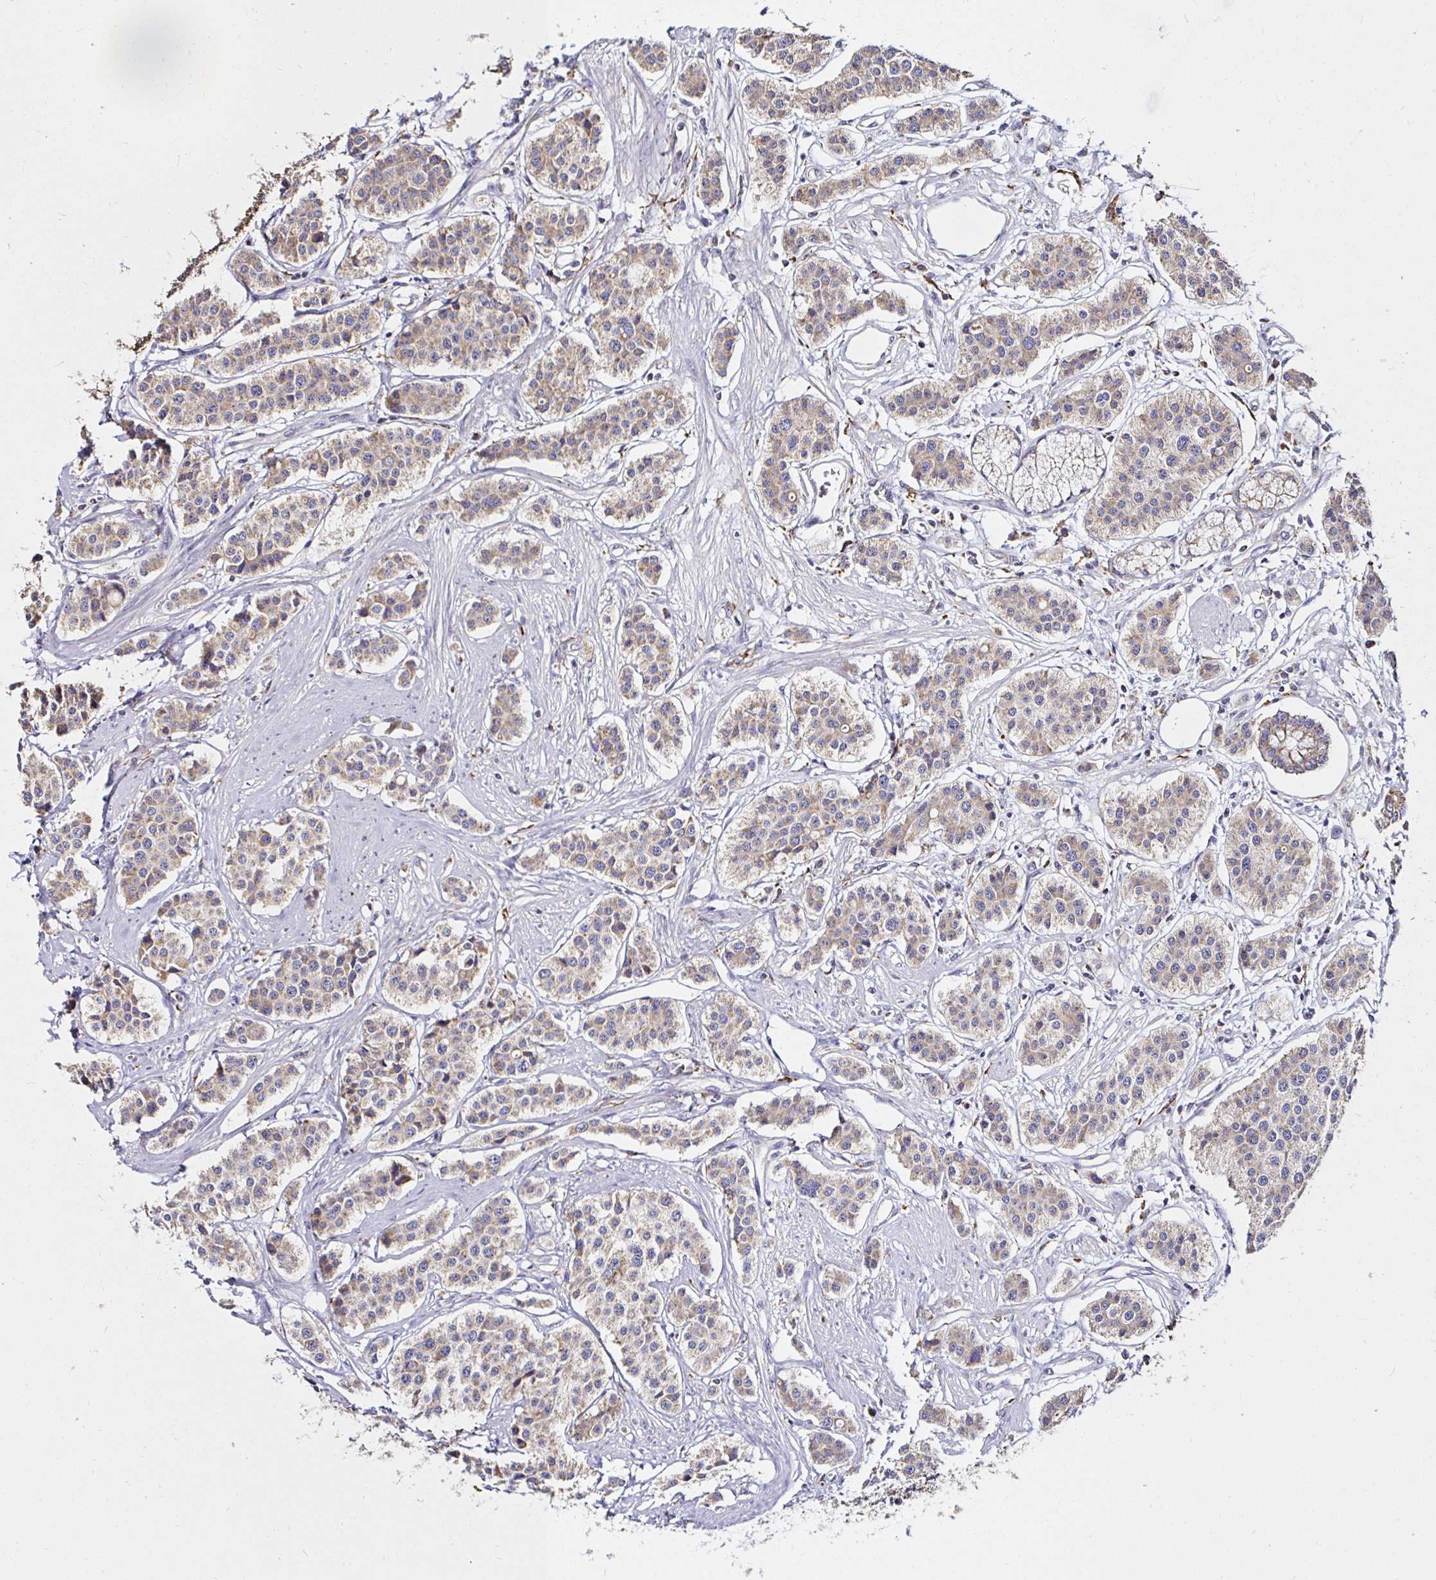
{"staining": {"intensity": "weak", "quantity": ">75%", "location": "cytoplasmic/membranous"}, "tissue": "carcinoid", "cell_type": "Tumor cells", "image_type": "cancer", "snomed": [{"axis": "morphology", "description": "Carcinoid, malignant, NOS"}, {"axis": "topography", "description": "Small intestine"}], "caption": "Carcinoid stained with DAB immunohistochemistry (IHC) displays low levels of weak cytoplasmic/membranous expression in about >75% of tumor cells.", "gene": "MSR1", "patient": {"sex": "male", "age": 60}}